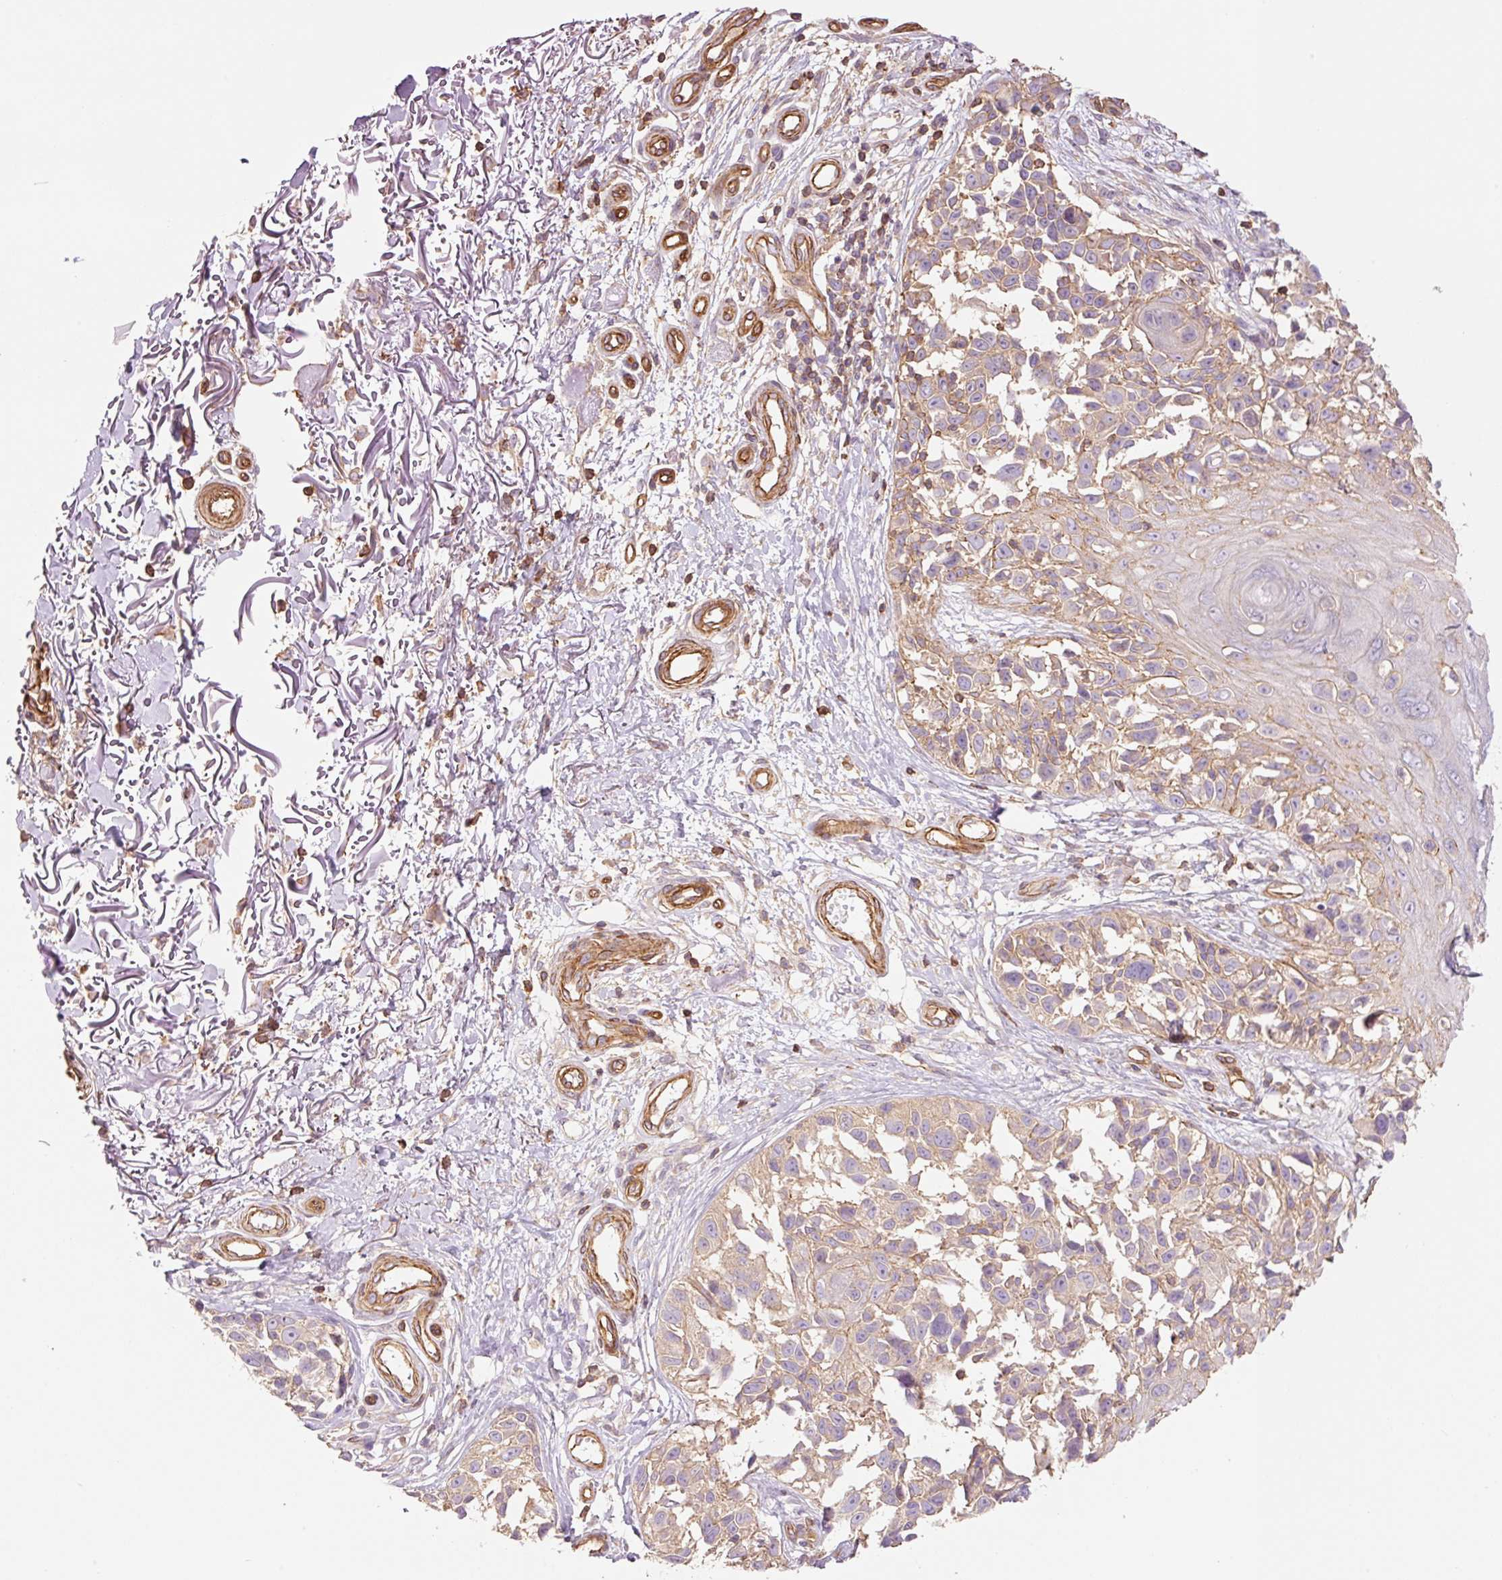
{"staining": {"intensity": "weak", "quantity": "25%-75%", "location": "cytoplasmic/membranous"}, "tissue": "melanoma", "cell_type": "Tumor cells", "image_type": "cancer", "snomed": [{"axis": "morphology", "description": "Malignant melanoma, NOS"}, {"axis": "topography", "description": "Skin"}], "caption": "Immunohistochemical staining of human malignant melanoma demonstrates weak cytoplasmic/membranous protein expression in approximately 25%-75% of tumor cells.", "gene": "PPP1R1B", "patient": {"sex": "male", "age": 73}}